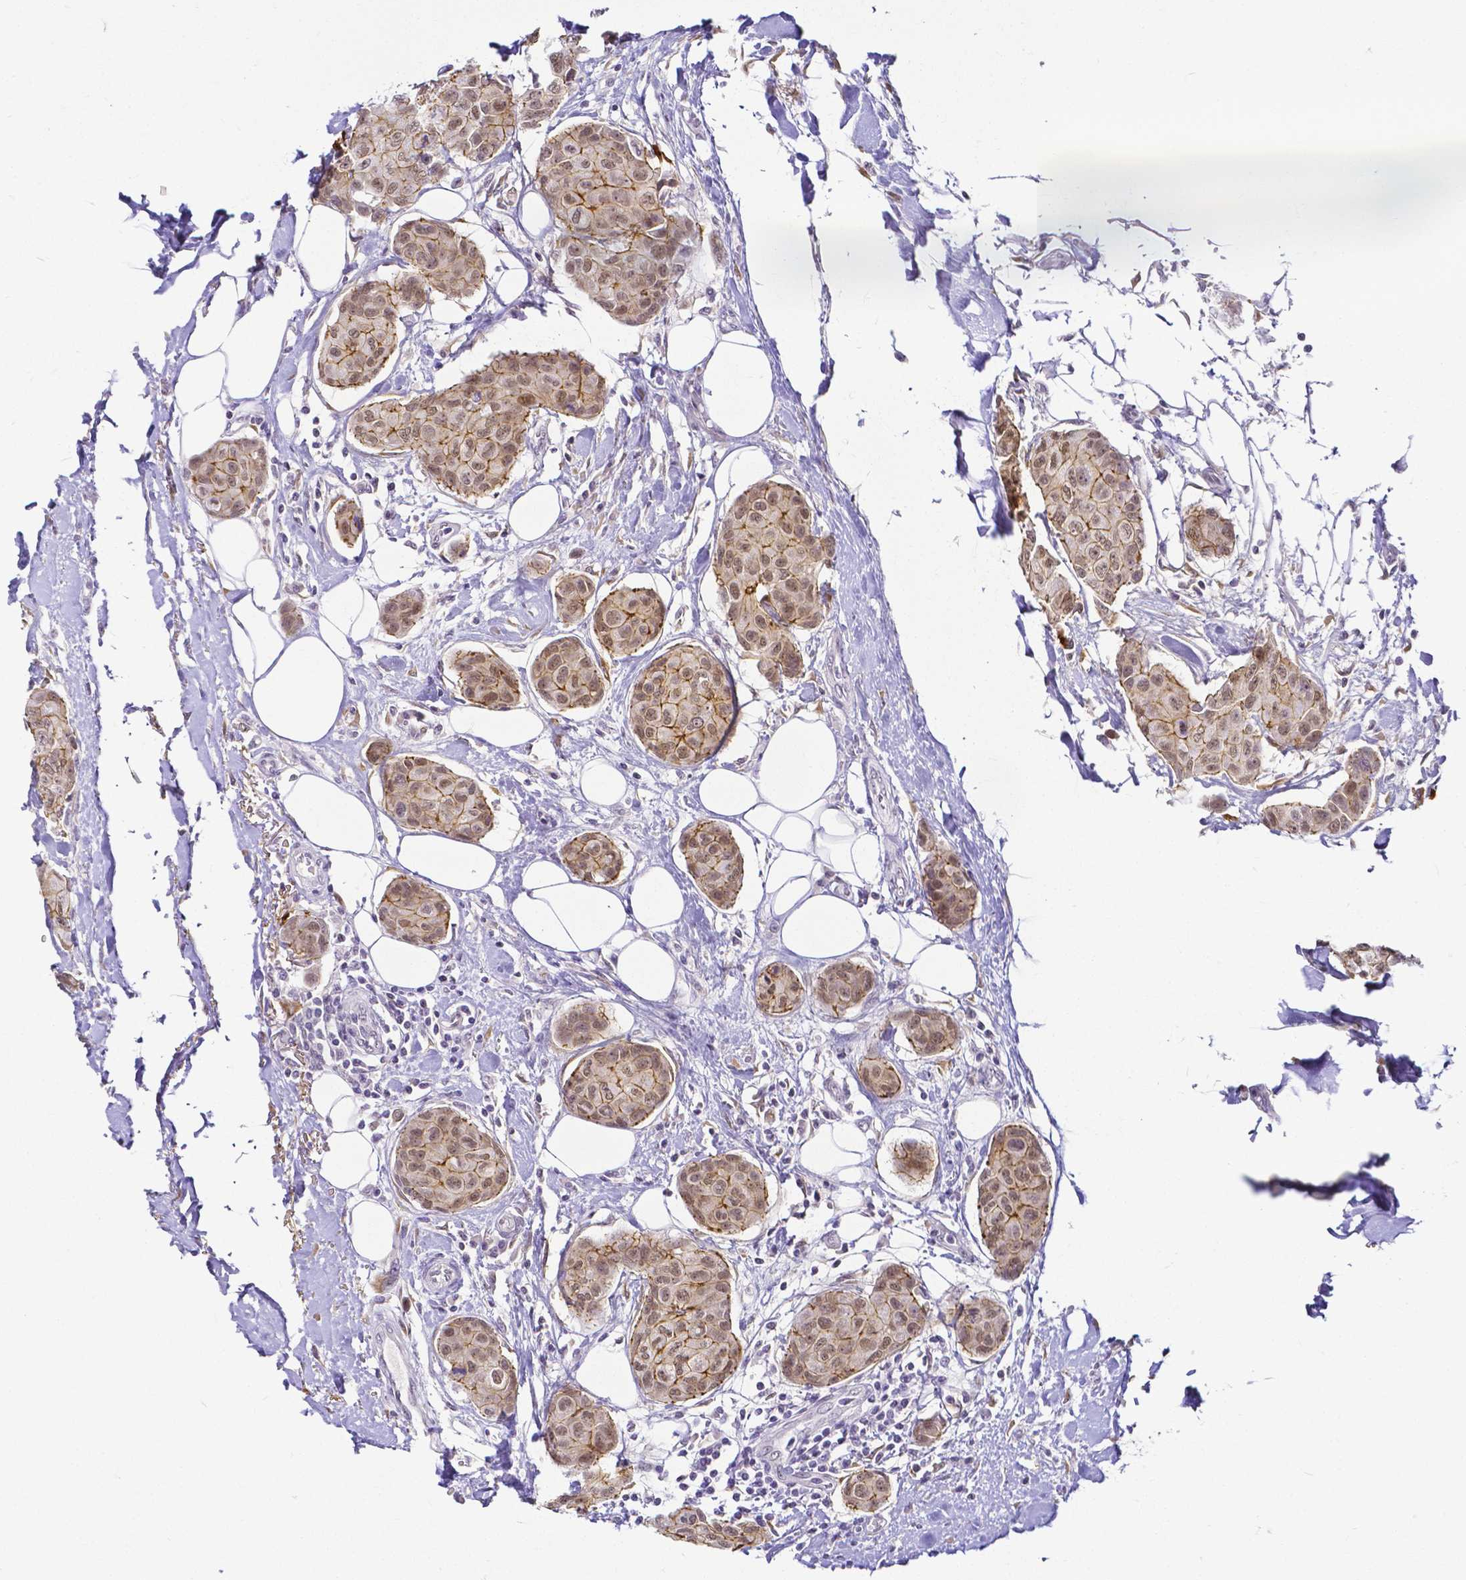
{"staining": {"intensity": "moderate", "quantity": ">75%", "location": "cytoplasmic/membranous,nuclear"}, "tissue": "breast cancer", "cell_type": "Tumor cells", "image_type": "cancer", "snomed": [{"axis": "morphology", "description": "Duct carcinoma"}, {"axis": "topography", "description": "Breast"}, {"axis": "topography", "description": "Lymph node"}], "caption": "Tumor cells reveal moderate cytoplasmic/membranous and nuclear positivity in approximately >75% of cells in breast infiltrating ductal carcinoma. Immunohistochemistry stains the protein of interest in brown and the nuclei are stained blue.", "gene": "FAM83G", "patient": {"sex": "female", "age": 80}}